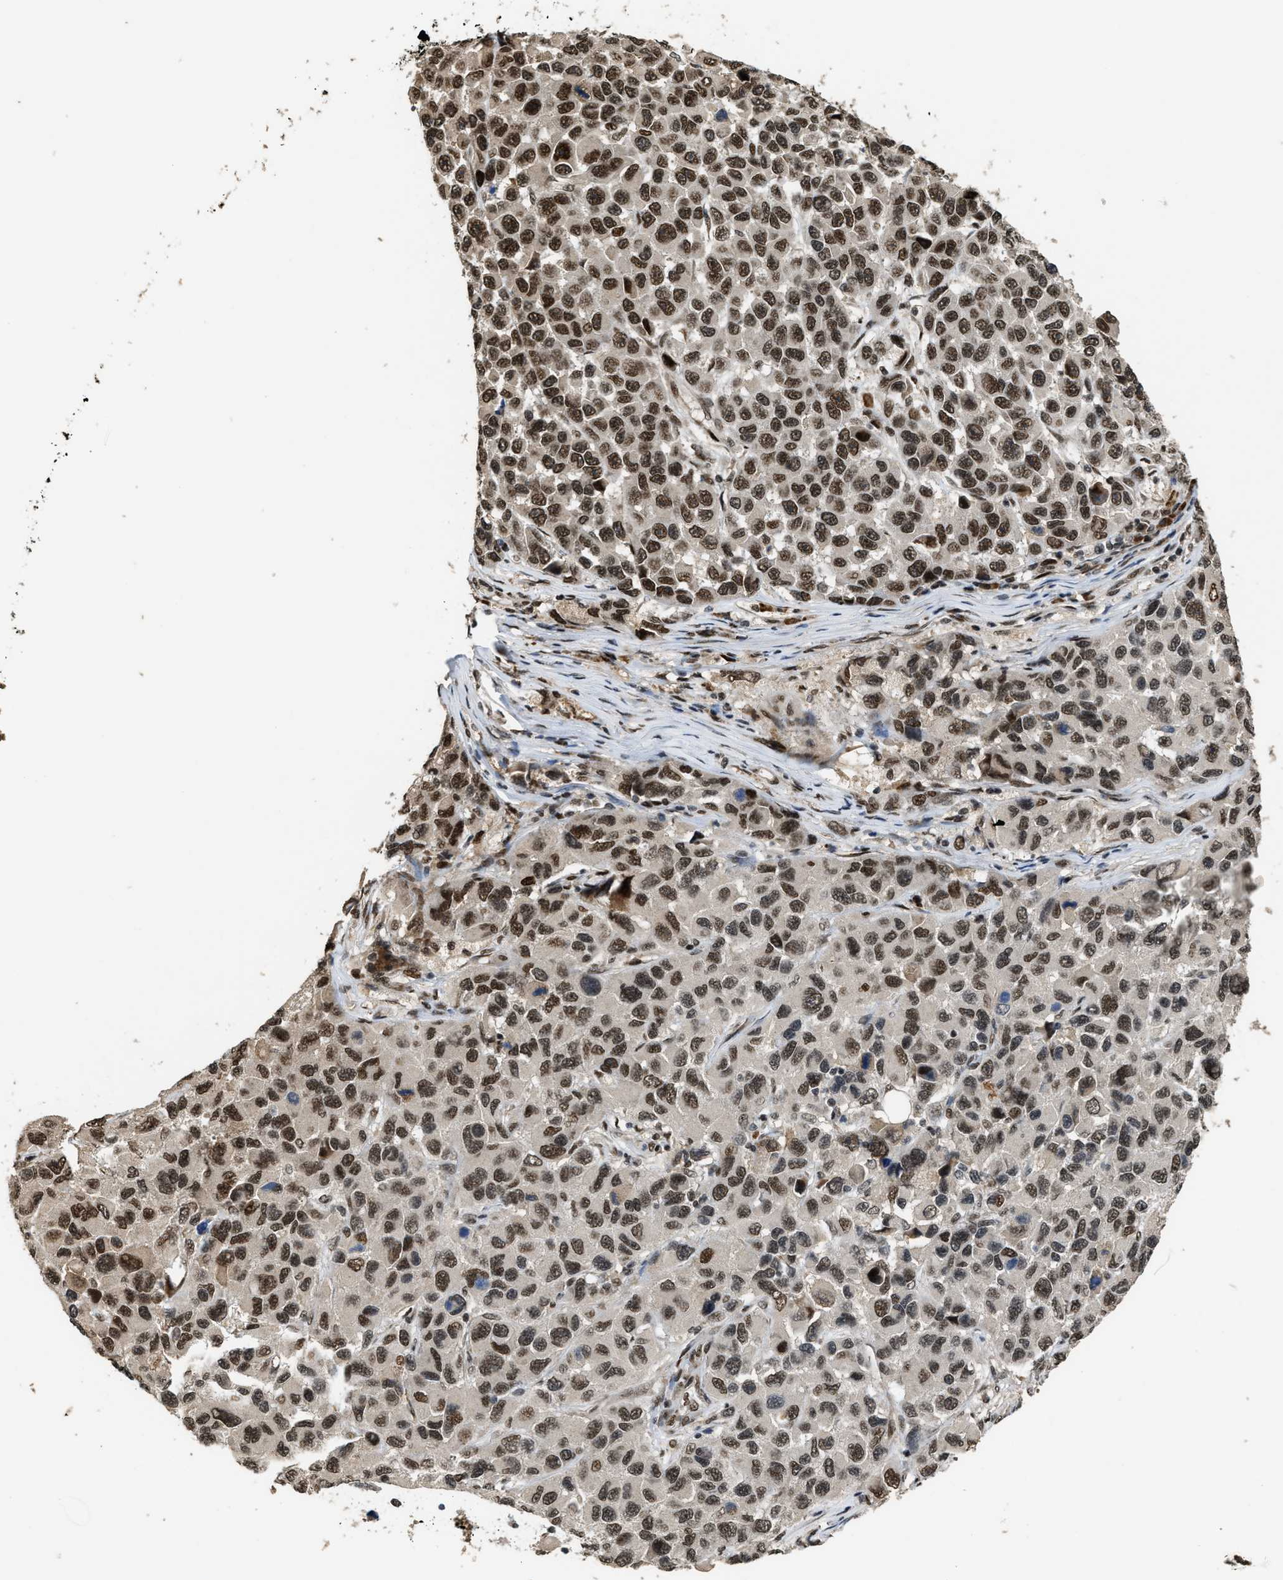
{"staining": {"intensity": "strong", "quantity": ">75%", "location": "nuclear"}, "tissue": "melanoma", "cell_type": "Tumor cells", "image_type": "cancer", "snomed": [{"axis": "morphology", "description": "Malignant melanoma, NOS"}, {"axis": "topography", "description": "Skin"}], "caption": "A photomicrograph showing strong nuclear expression in approximately >75% of tumor cells in malignant melanoma, as visualized by brown immunohistochemical staining.", "gene": "SERTAD2", "patient": {"sex": "male", "age": 53}}